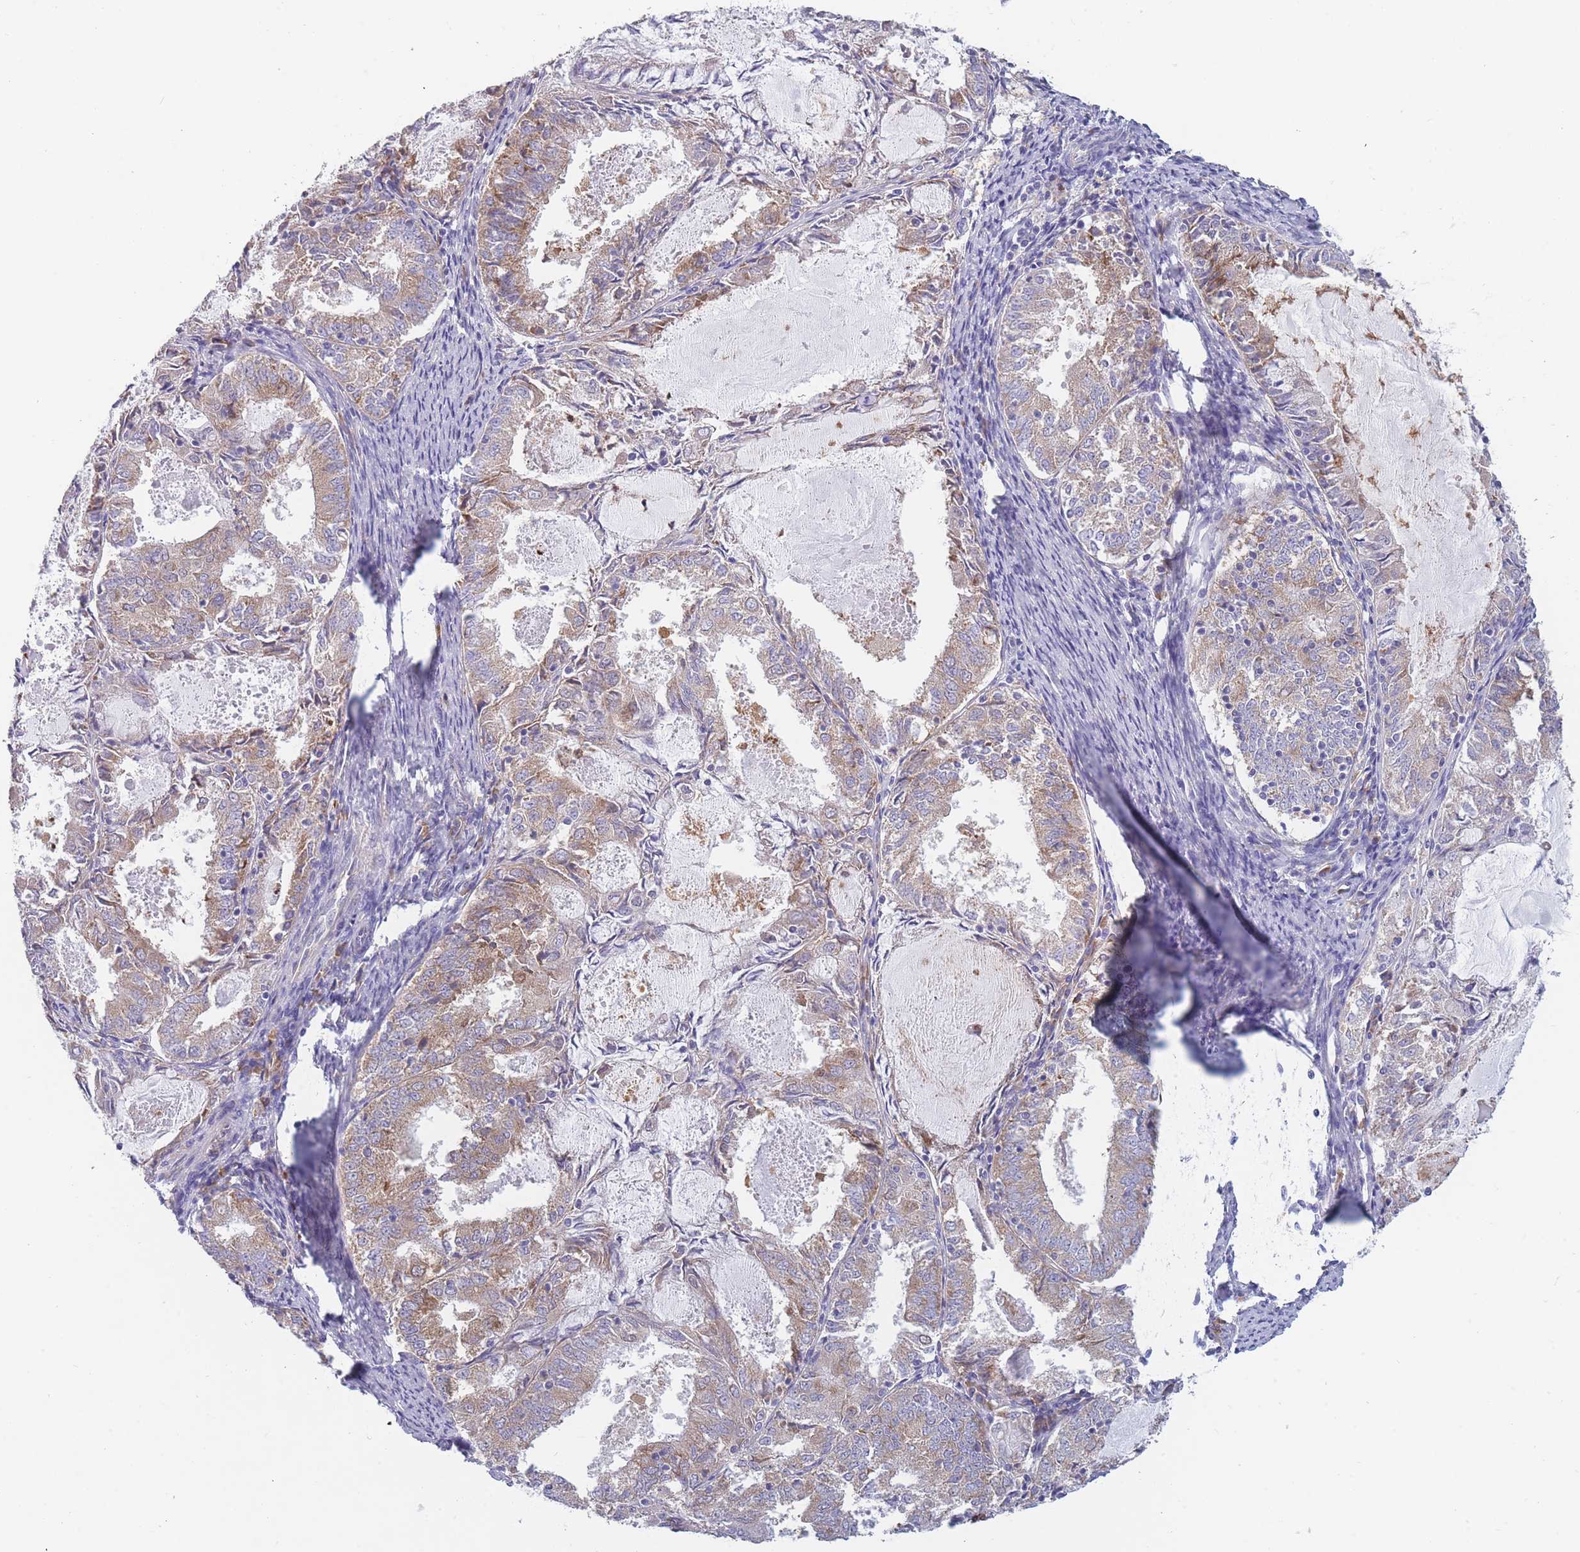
{"staining": {"intensity": "weak", "quantity": ">75%", "location": "cytoplasmic/membranous"}, "tissue": "endometrial cancer", "cell_type": "Tumor cells", "image_type": "cancer", "snomed": [{"axis": "morphology", "description": "Adenocarcinoma, NOS"}, {"axis": "topography", "description": "Endometrium"}], "caption": "A brown stain labels weak cytoplasmic/membranous staining of a protein in endometrial cancer tumor cells.", "gene": "NDUFAF6", "patient": {"sex": "female", "age": 57}}